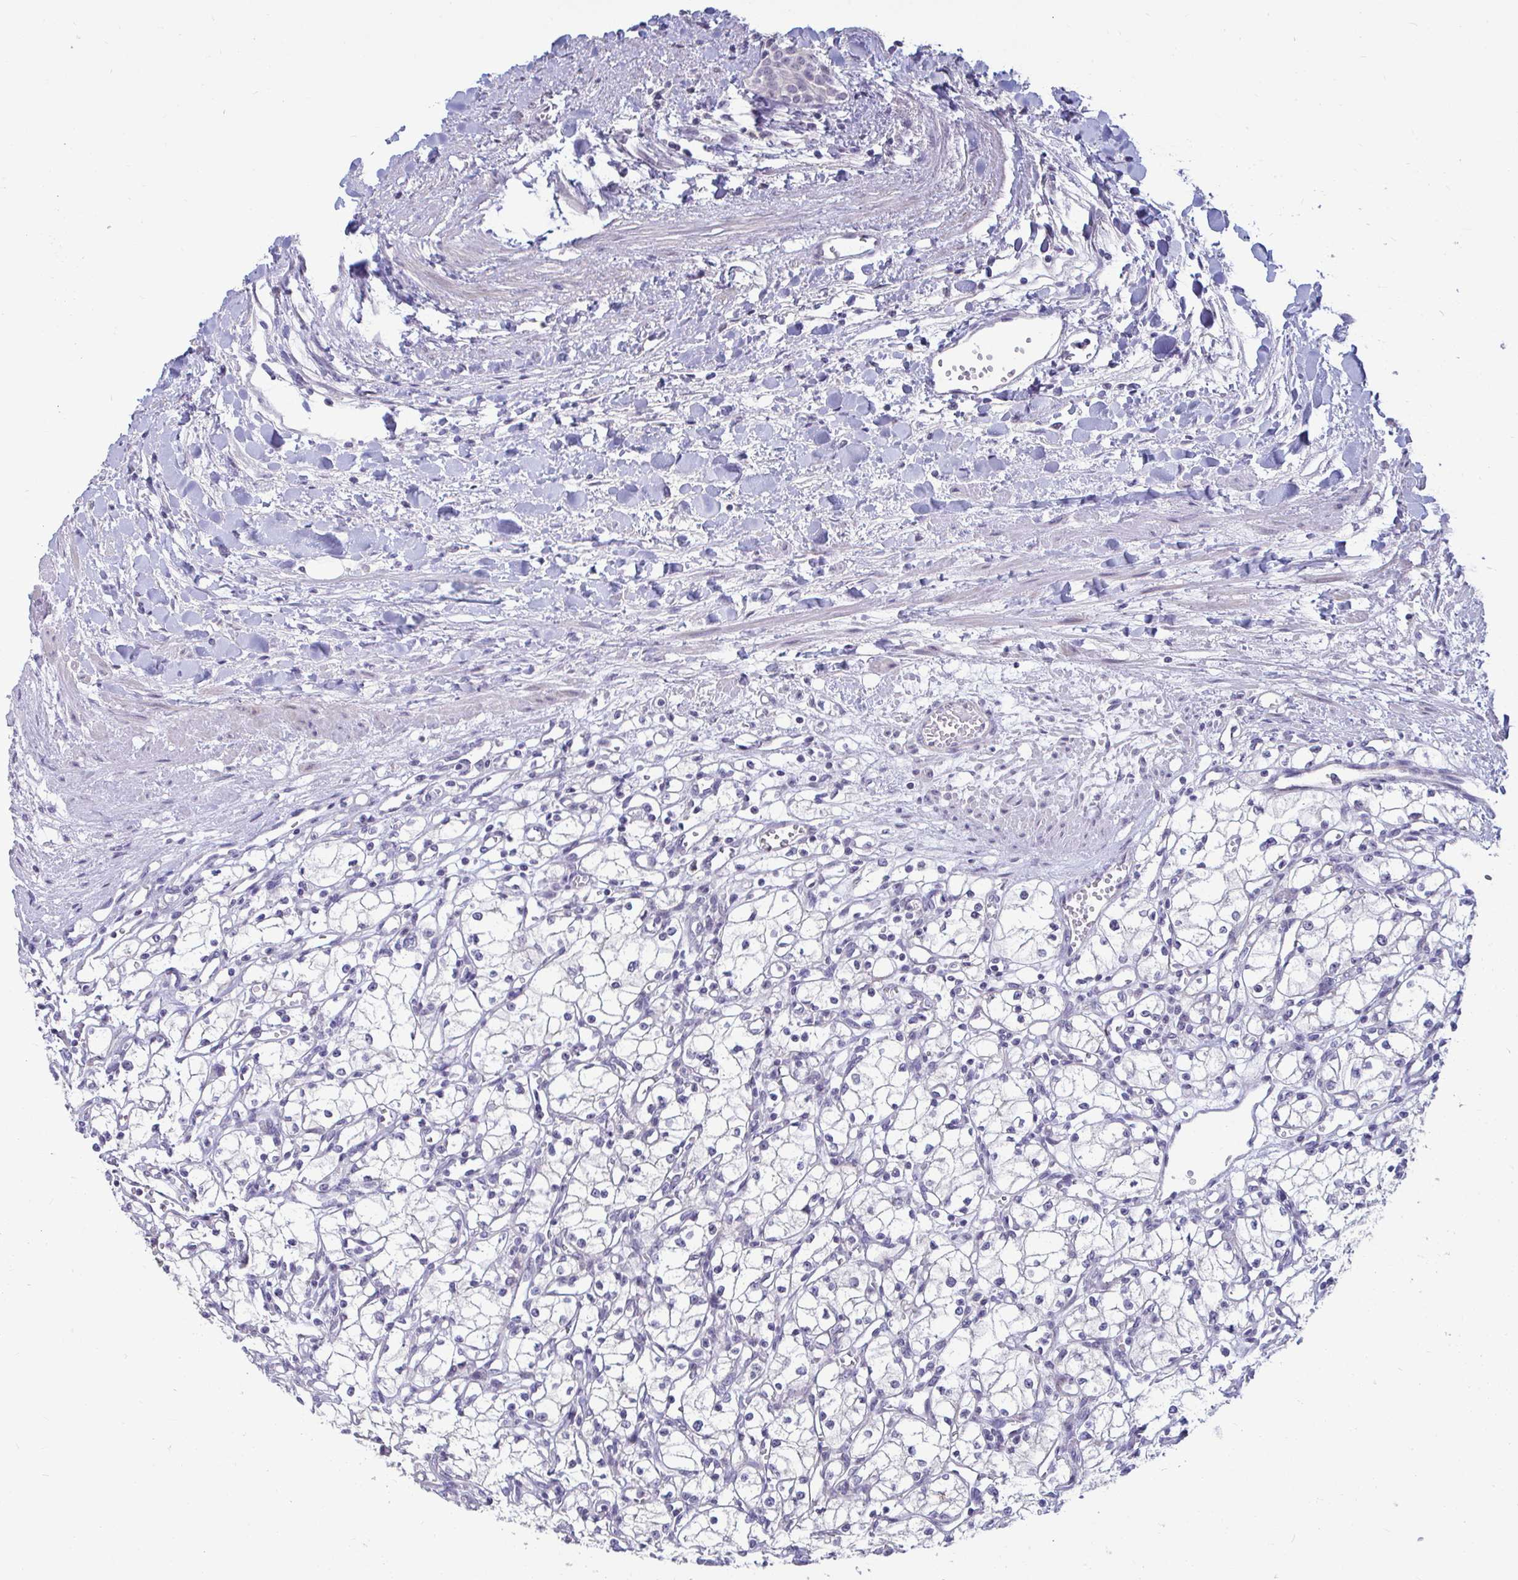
{"staining": {"intensity": "negative", "quantity": "none", "location": "none"}, "tissue": "renal cancer", "cell_type": "Tumor cells", "image_type": "cancer", "snomed": [{"axis": "morphology", "description": "Adenocarcinoma, NOS"}, {"axis": "topography", "description": "Kidney"}], "caption": "DAB immunohistochemical staining of adenocarcinoma (renal) demonstrates no significant staining in tumor cells.", "gene": "GSTM1", "patient": {"sex": "male", "age": 59}}